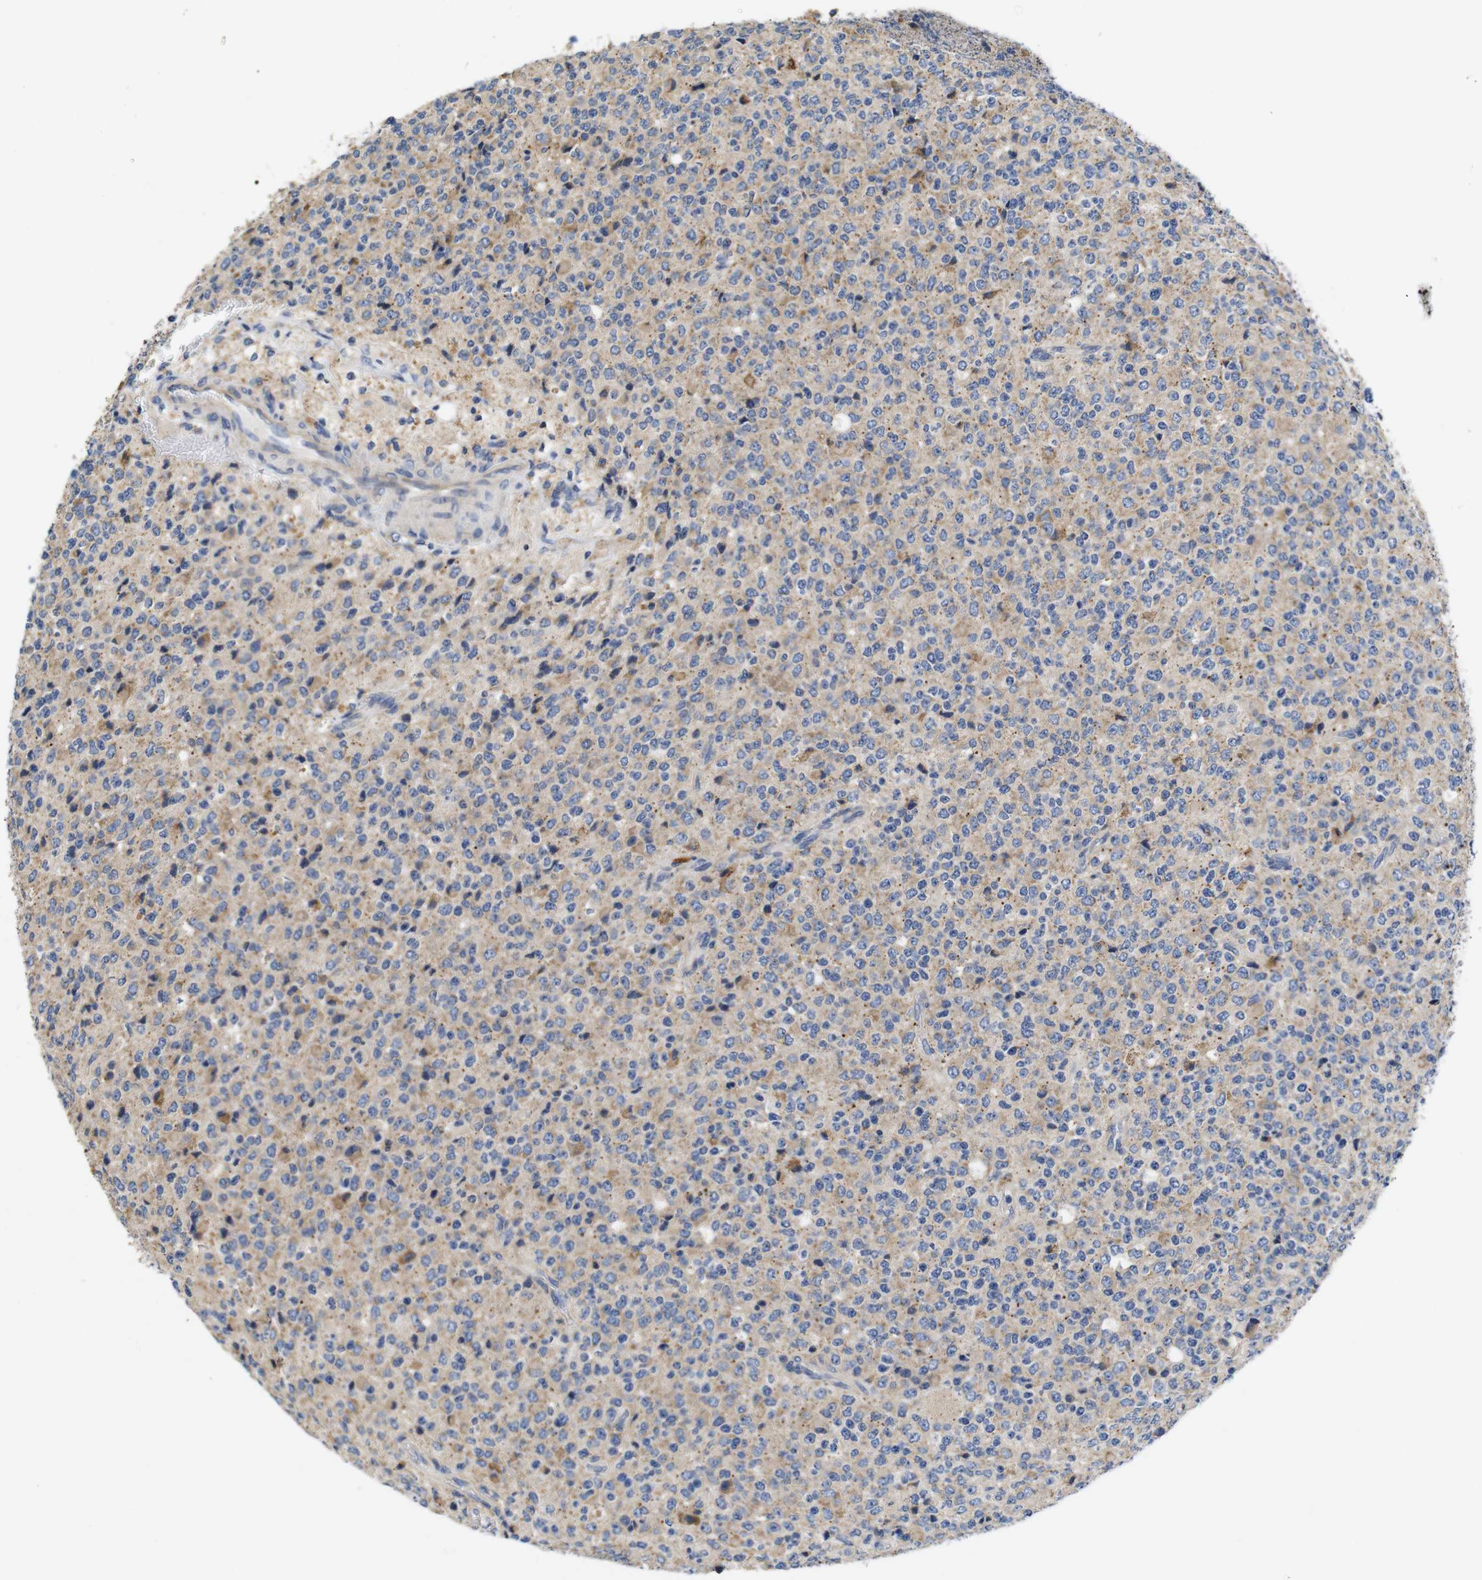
{"staining": {"intensity": "weak", "quantity": ">75%", "location": "cytoplasmic/membranous"}, "tissue": "glioma", "cell_type": "Tumor cells", "image_type": "cancer", "snomed": [{"axis": "morphology", "description": "Glioma, malignant, High grade"}, {"axis": "topography", "description": "pancreas cauda"}], "caption": "Tumor cells reveal weak cytoplasmic/membranous expression in approximately >75% of cells in malignant glioma (high-grade).", "gene": "MARCHF7", "patient": {"sex": "male", "age": 60}}